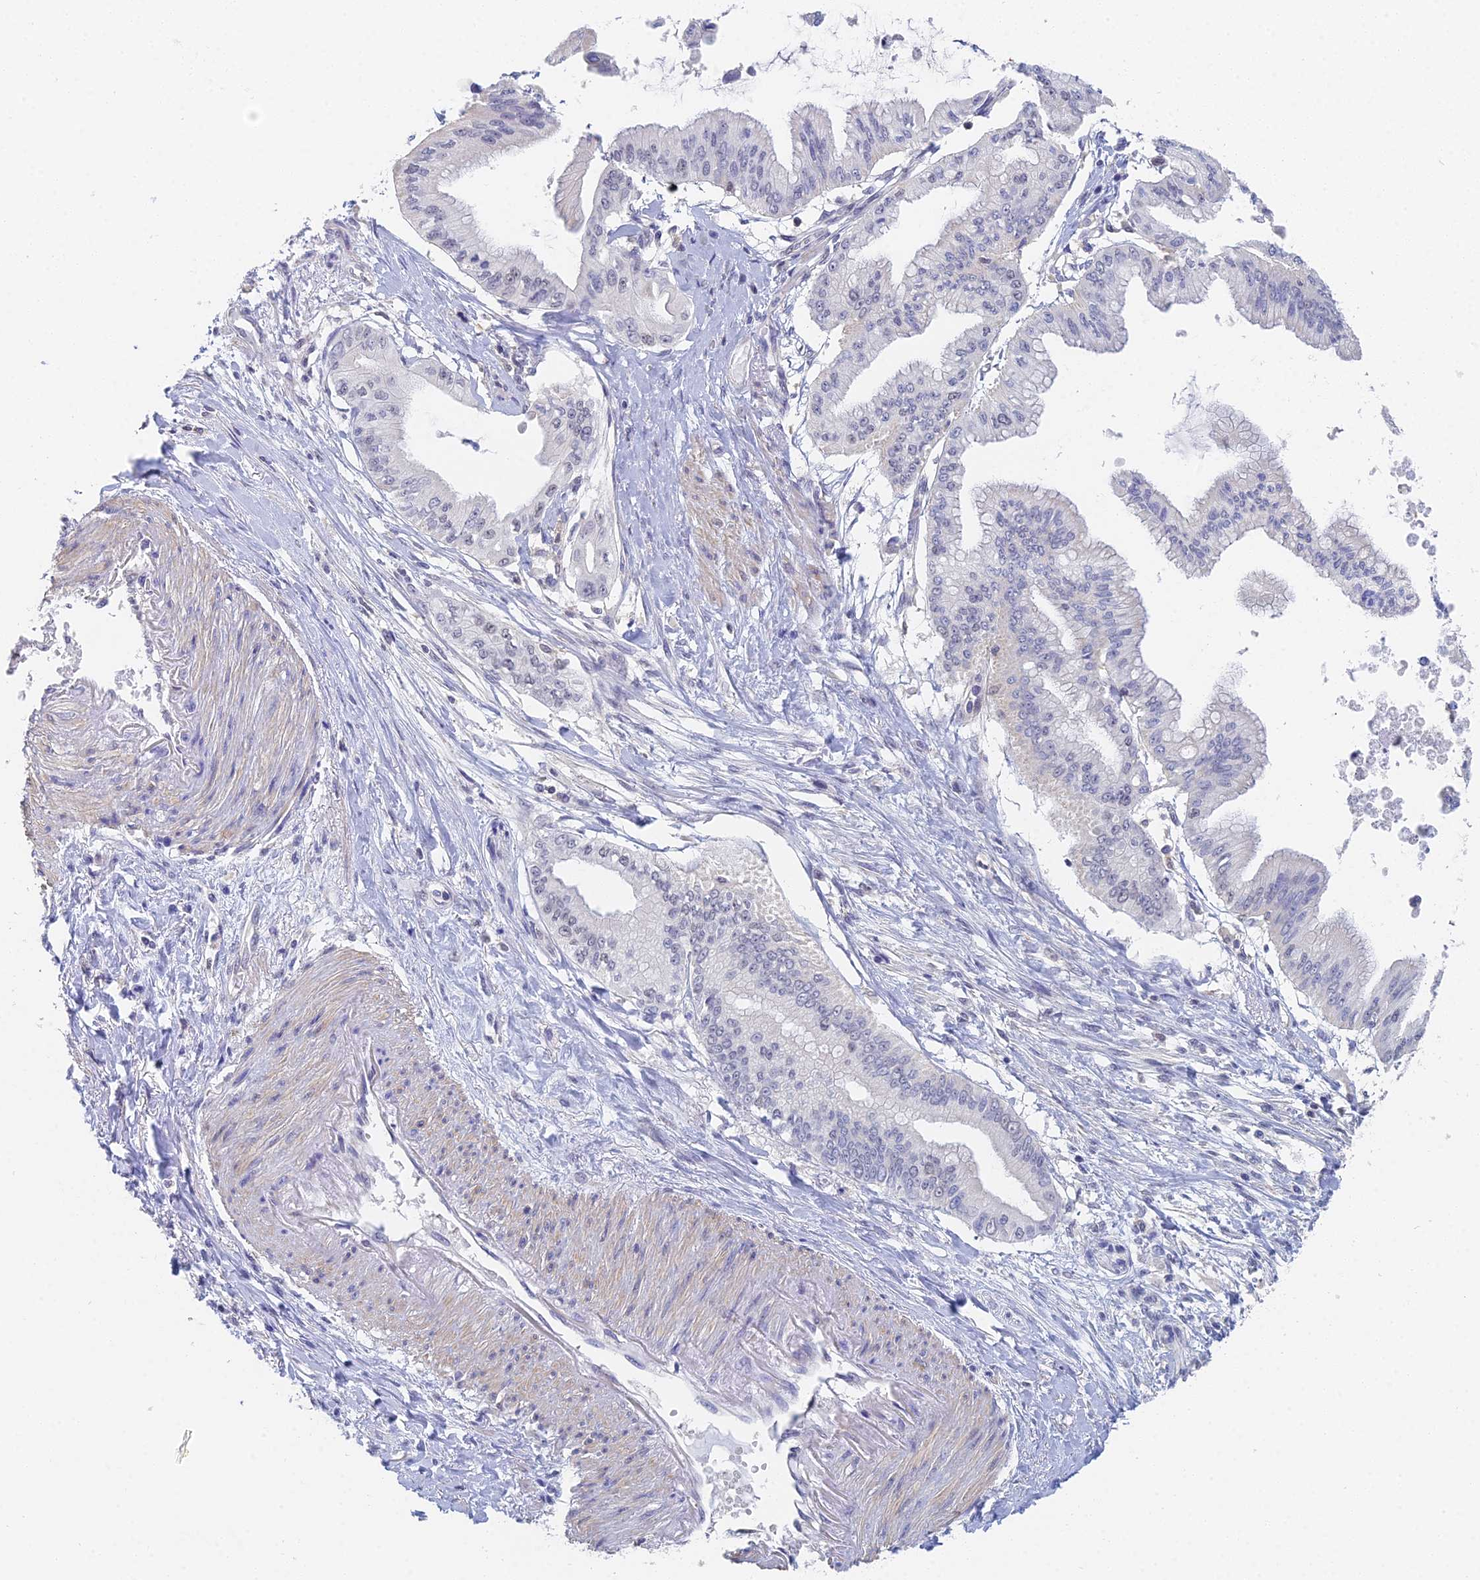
{"staining": {"intensity": "negative", "quantity": "none", "location": "none"}, "tissue": "pancreatic cancer", "cell_type": "Tumor cells", "image_type": "cancer", "snomed": [{"axis": "morphology", "description": "Adenocarcinoma, NOS"}, {"axis": "topography", "description": "Pancreas"}], "caption": "Immunohistochemical staining of pancreatic cancer (adenocarcinoma) reveals no significant expression in tumor cells.", "gene": "MCM2", "patient": {"sex": "male", "age": 46}}